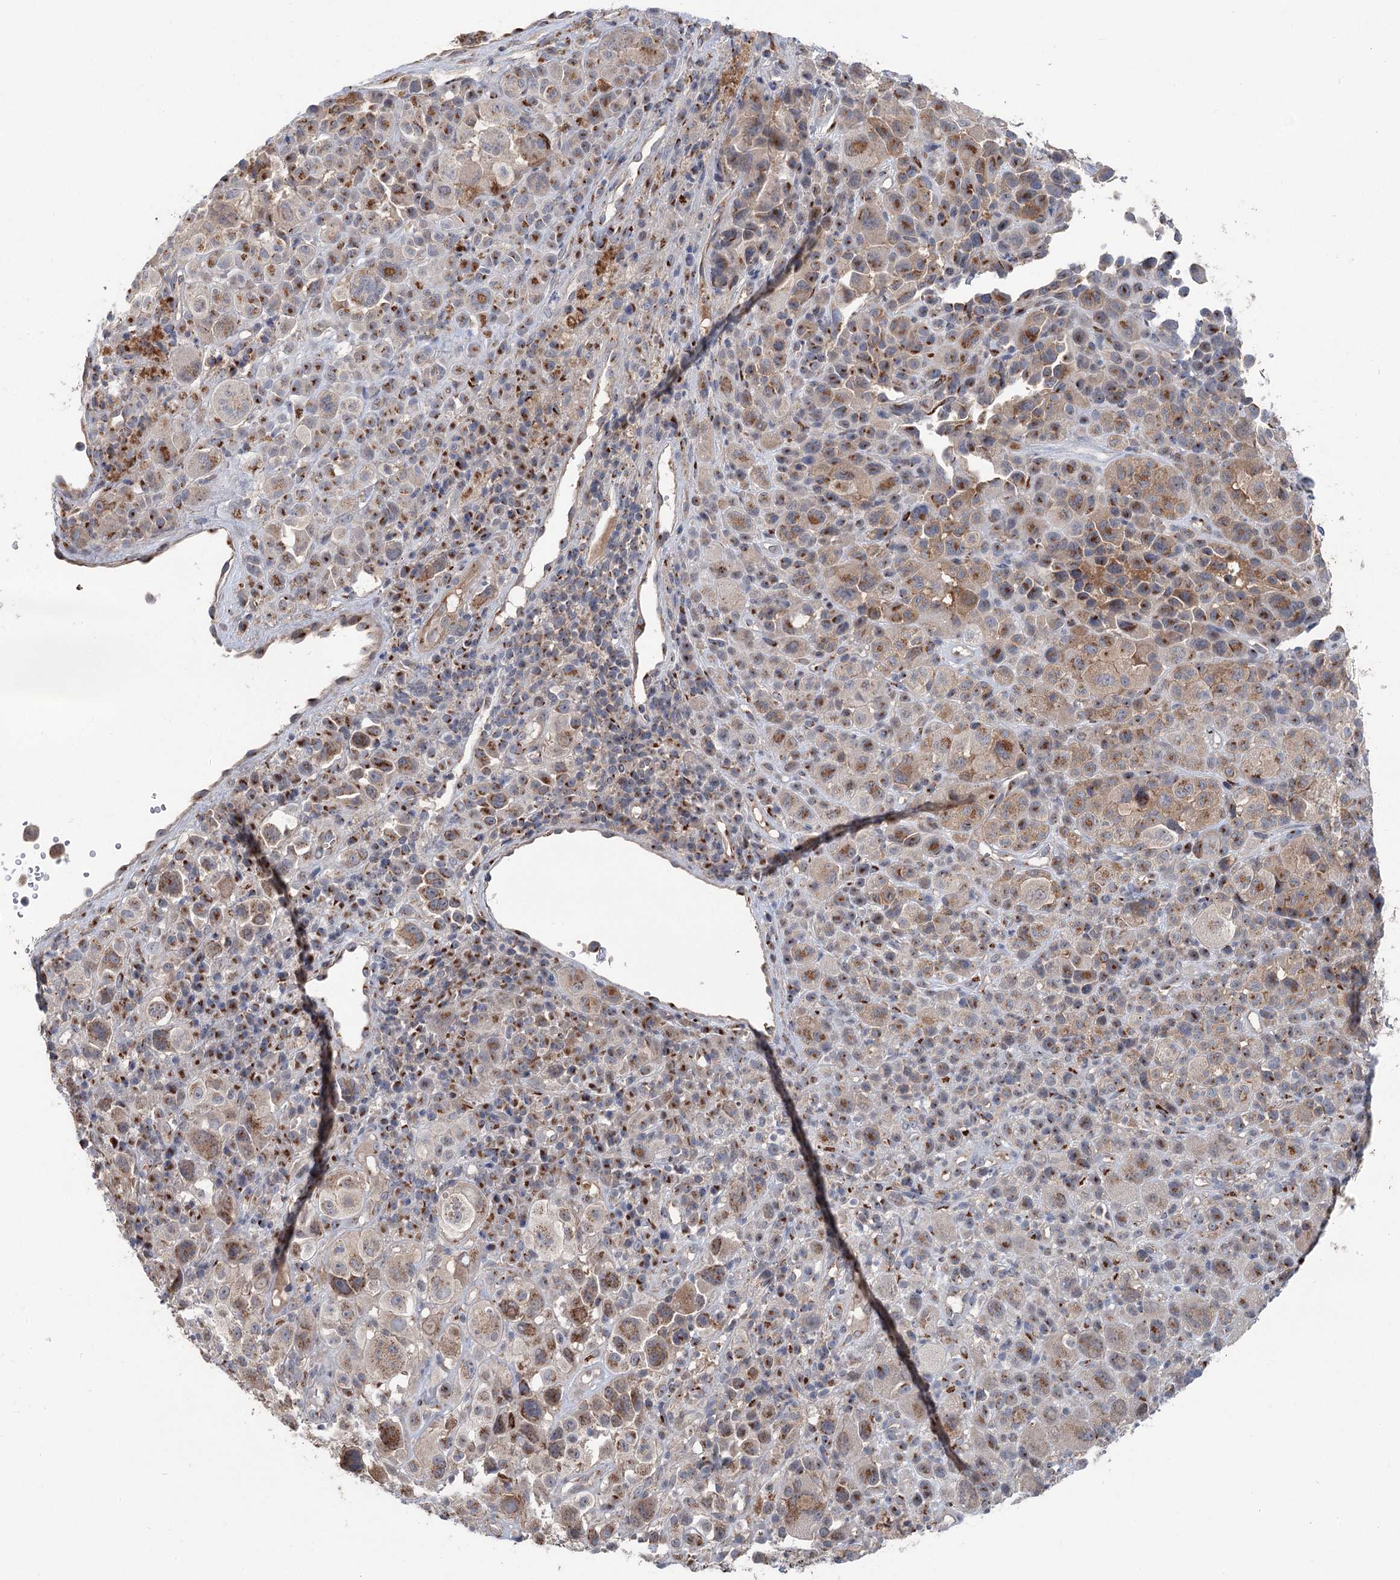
{"staining": {"intensity": "moderate", "quantity": "25%-75%", "location": "cytoplasmic/membranous"}, "tissue": "melanoma", "cell_type": "Tumor cells", "image_type": "cancer", "snomed": [{"axis": "morphology", "description": "Malignant melanoma, NOS"}, {"axis": "topography", "description": "Skin of trunk"}], "caption": "A high-resolution photomicrograph shows immunohistochemistry staining of malignant melanoma, which reveals moderate cytoplasmic/membranous staining in approximately 25%-75% of tumor cells. The protein is shown in brown color, while the nuclei are stained blue.", "gene": "ITIH5", "patient": {"sex": "male", "age": 71}}